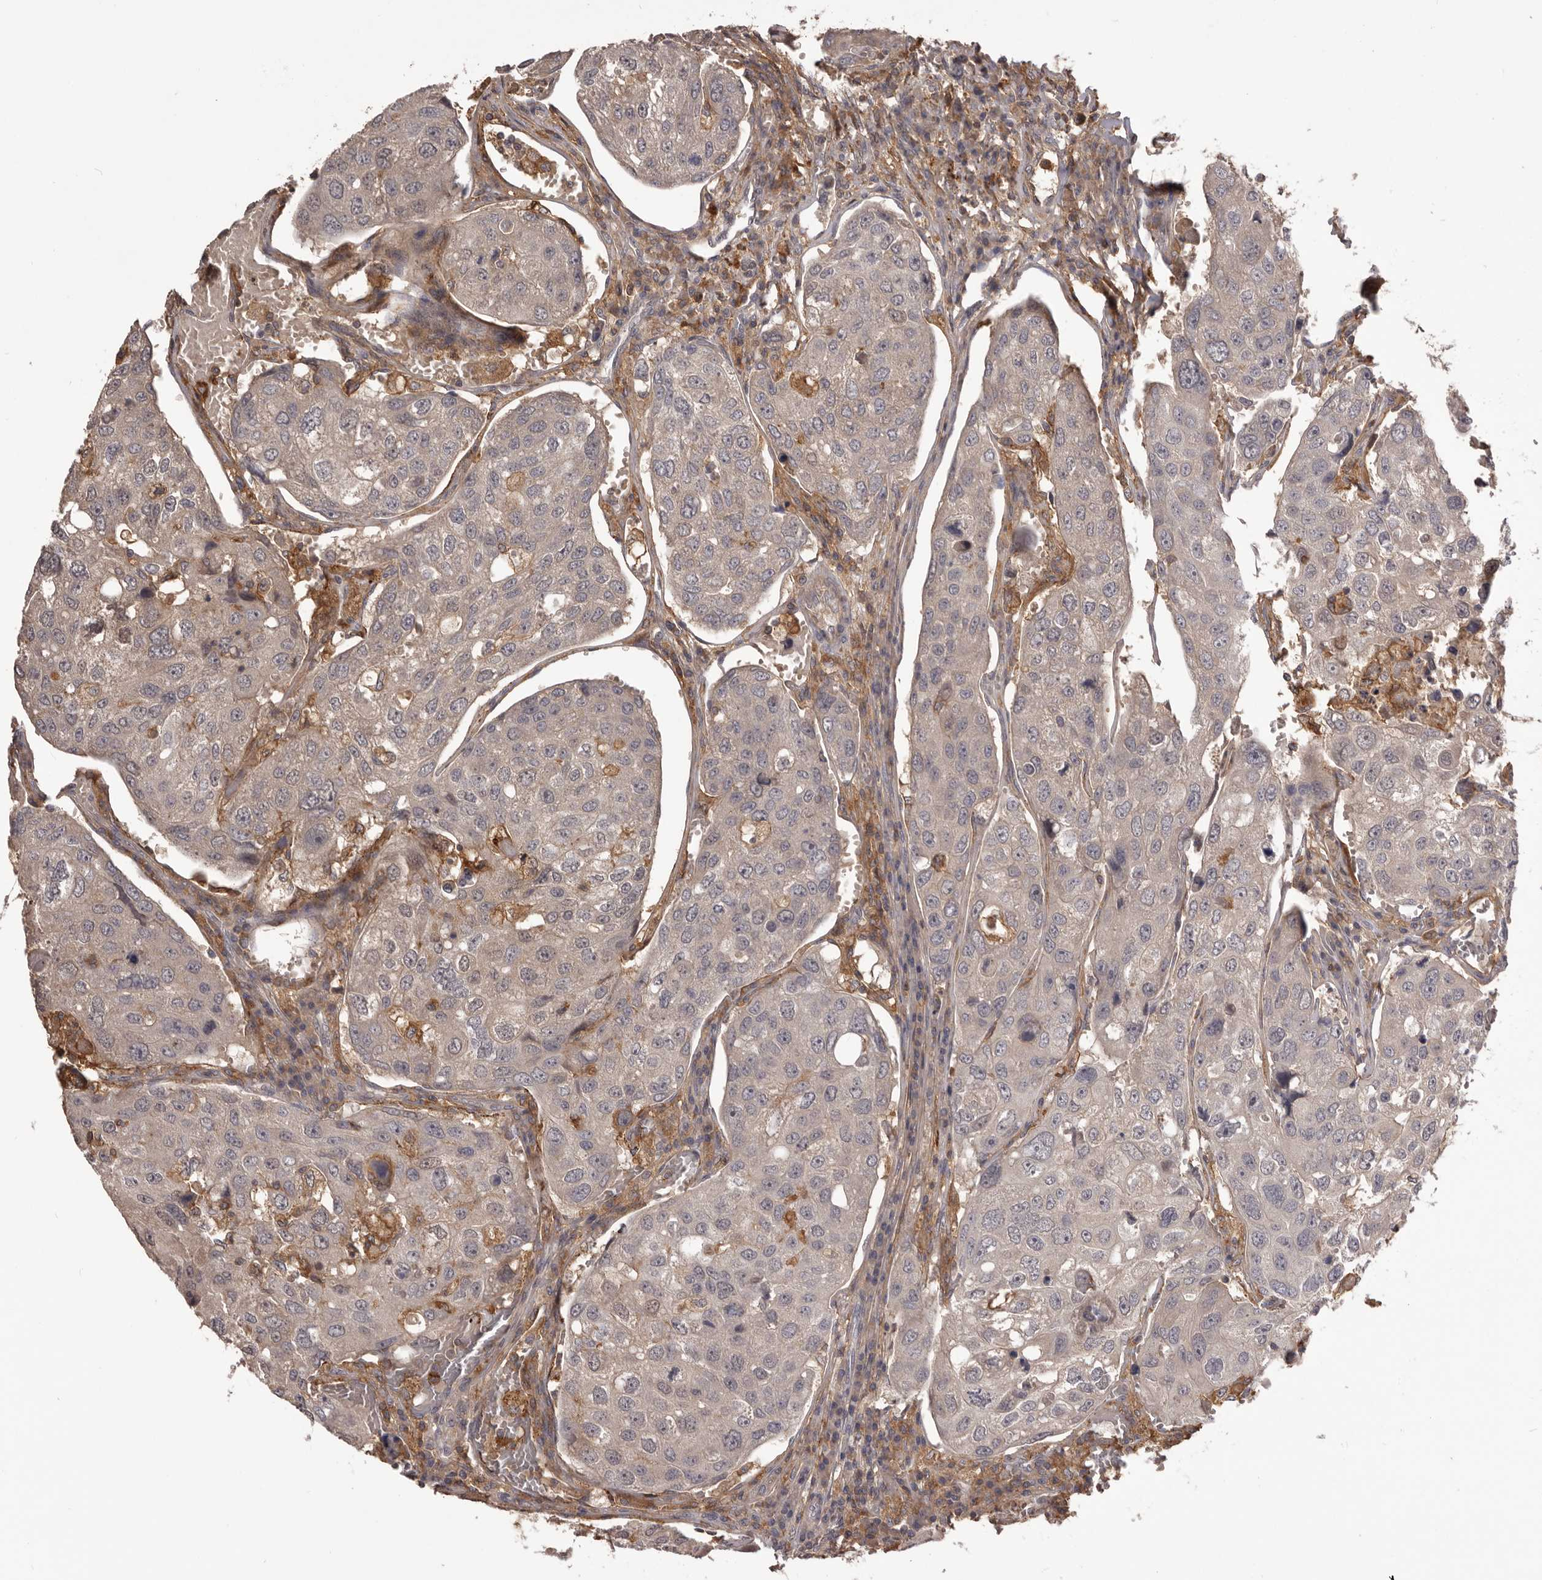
{"staining": {"intensity": "negative", "quantity": "none", "location": "none"}, "tissue": "urothelial cancer", "cell_type": "Tumor cells", "image_type": "cancer", "snomed": [{"axis": "morphology", "description": "Urothelial carcinoma, High grade"}, {"axis": "topography", "description": "Lymph node"}, {"axis": "topography", "description": "Urinary bladder"}], "caption": "The image exhibits no staining of tumor cells in urothelial cancer.", "gene": "GLIPR2", "patient": {"sex": "male", "age": 51}}